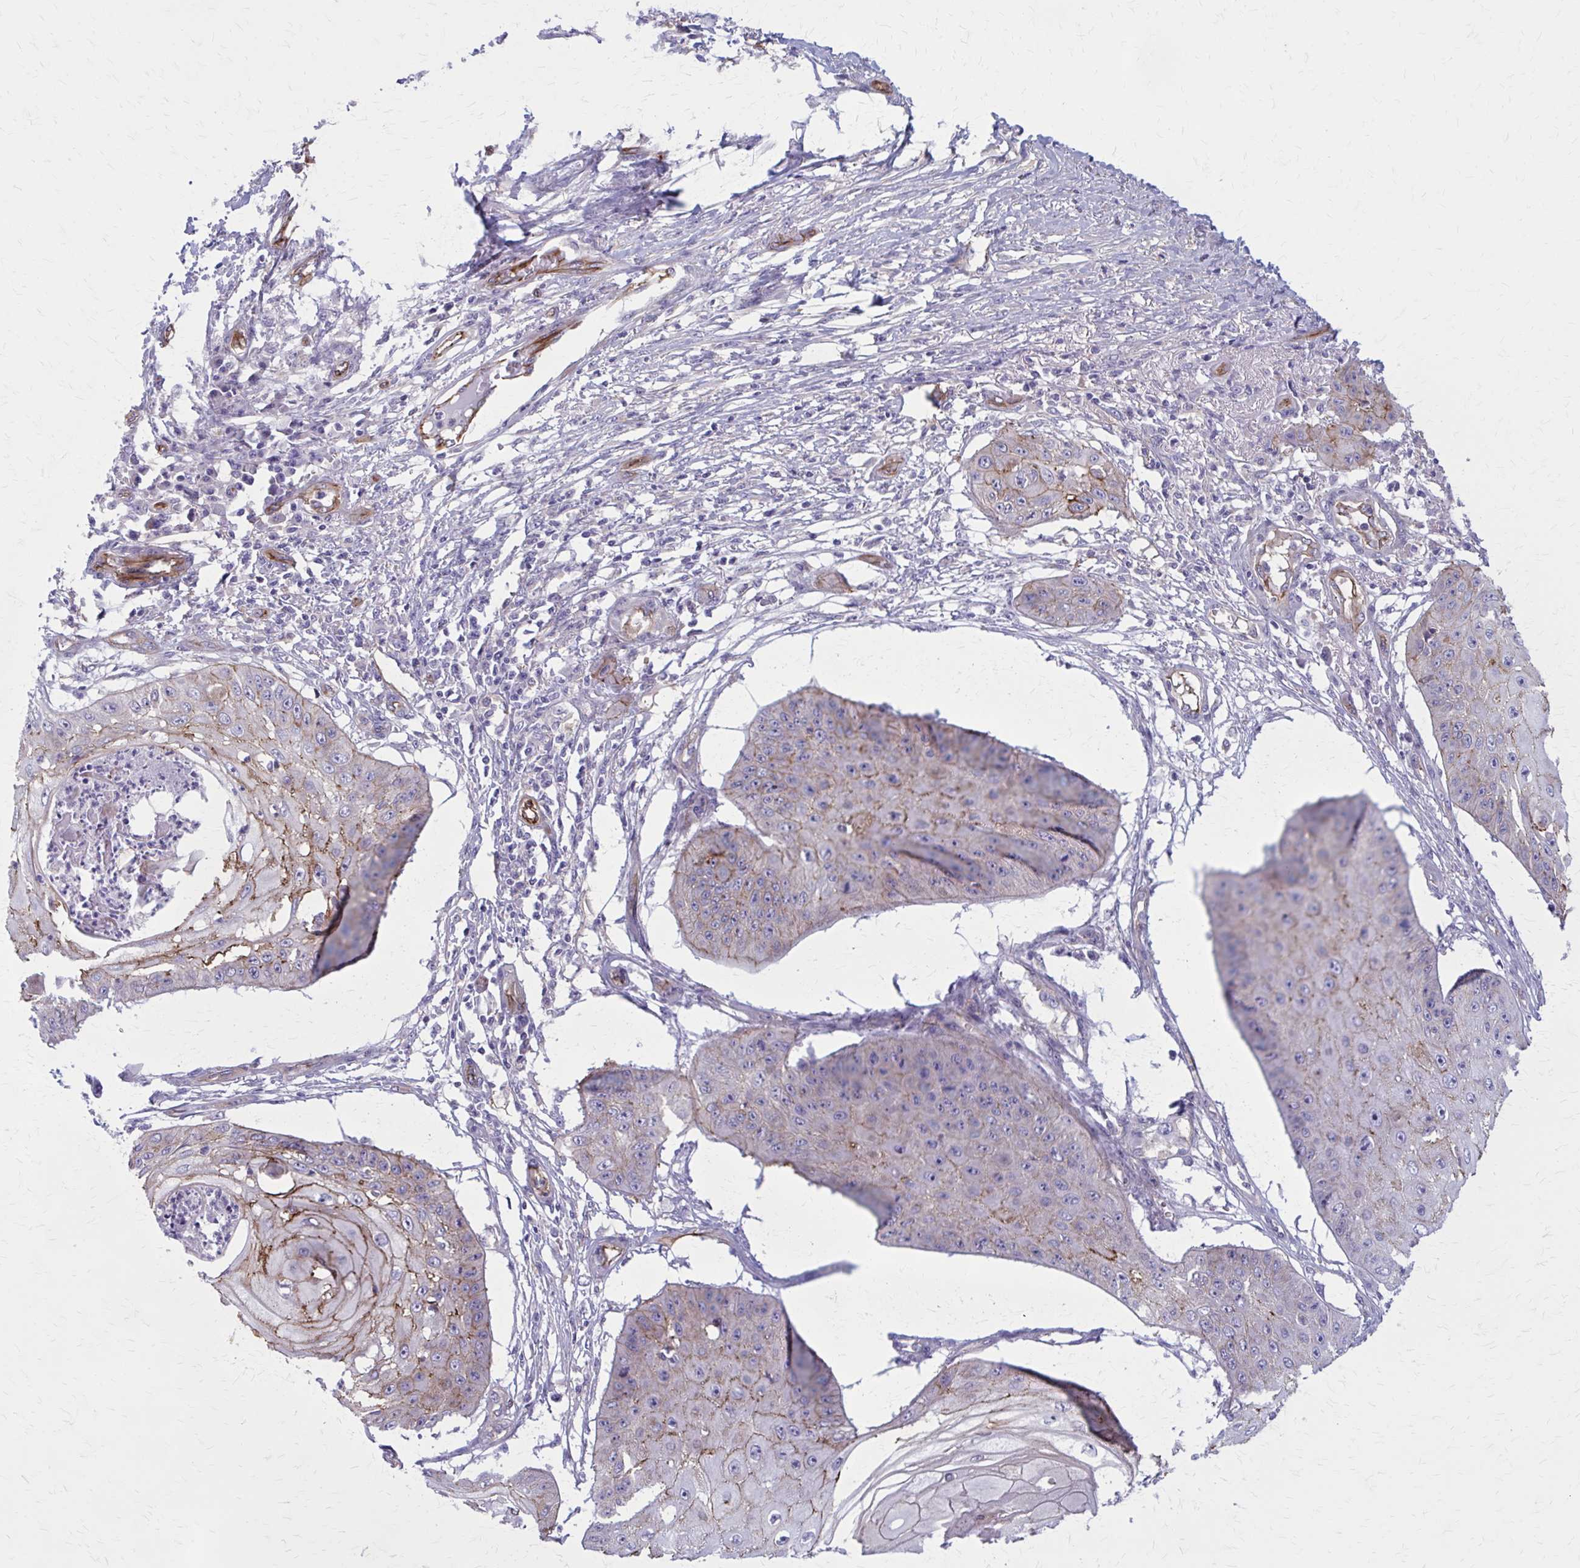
{"staining": {"intensity": "moderate", "quantity": "25%-75%", "location": "cytoplasmic/membranous"}, "tissue": "skin cancer", "cell_type": "Tumor cells", "image_type": "cancer", "snomed": [{"axis": "morphology", "description": "Squamous cell carcinoma, NOS"}, {"axis": "topography", "description": "Skin"}], "caption": "Immunohistochemistry (IHC) photomicrograph of human squamous cell carcinoma (skin) stained for a protein (brown), which exhibits medium levels of moderate cytoplasmic/membranous expression in about 25%-75% of tumor cells.", "gene": "ZDHHC7", "patient": {"sex": "male", "age": 70}}